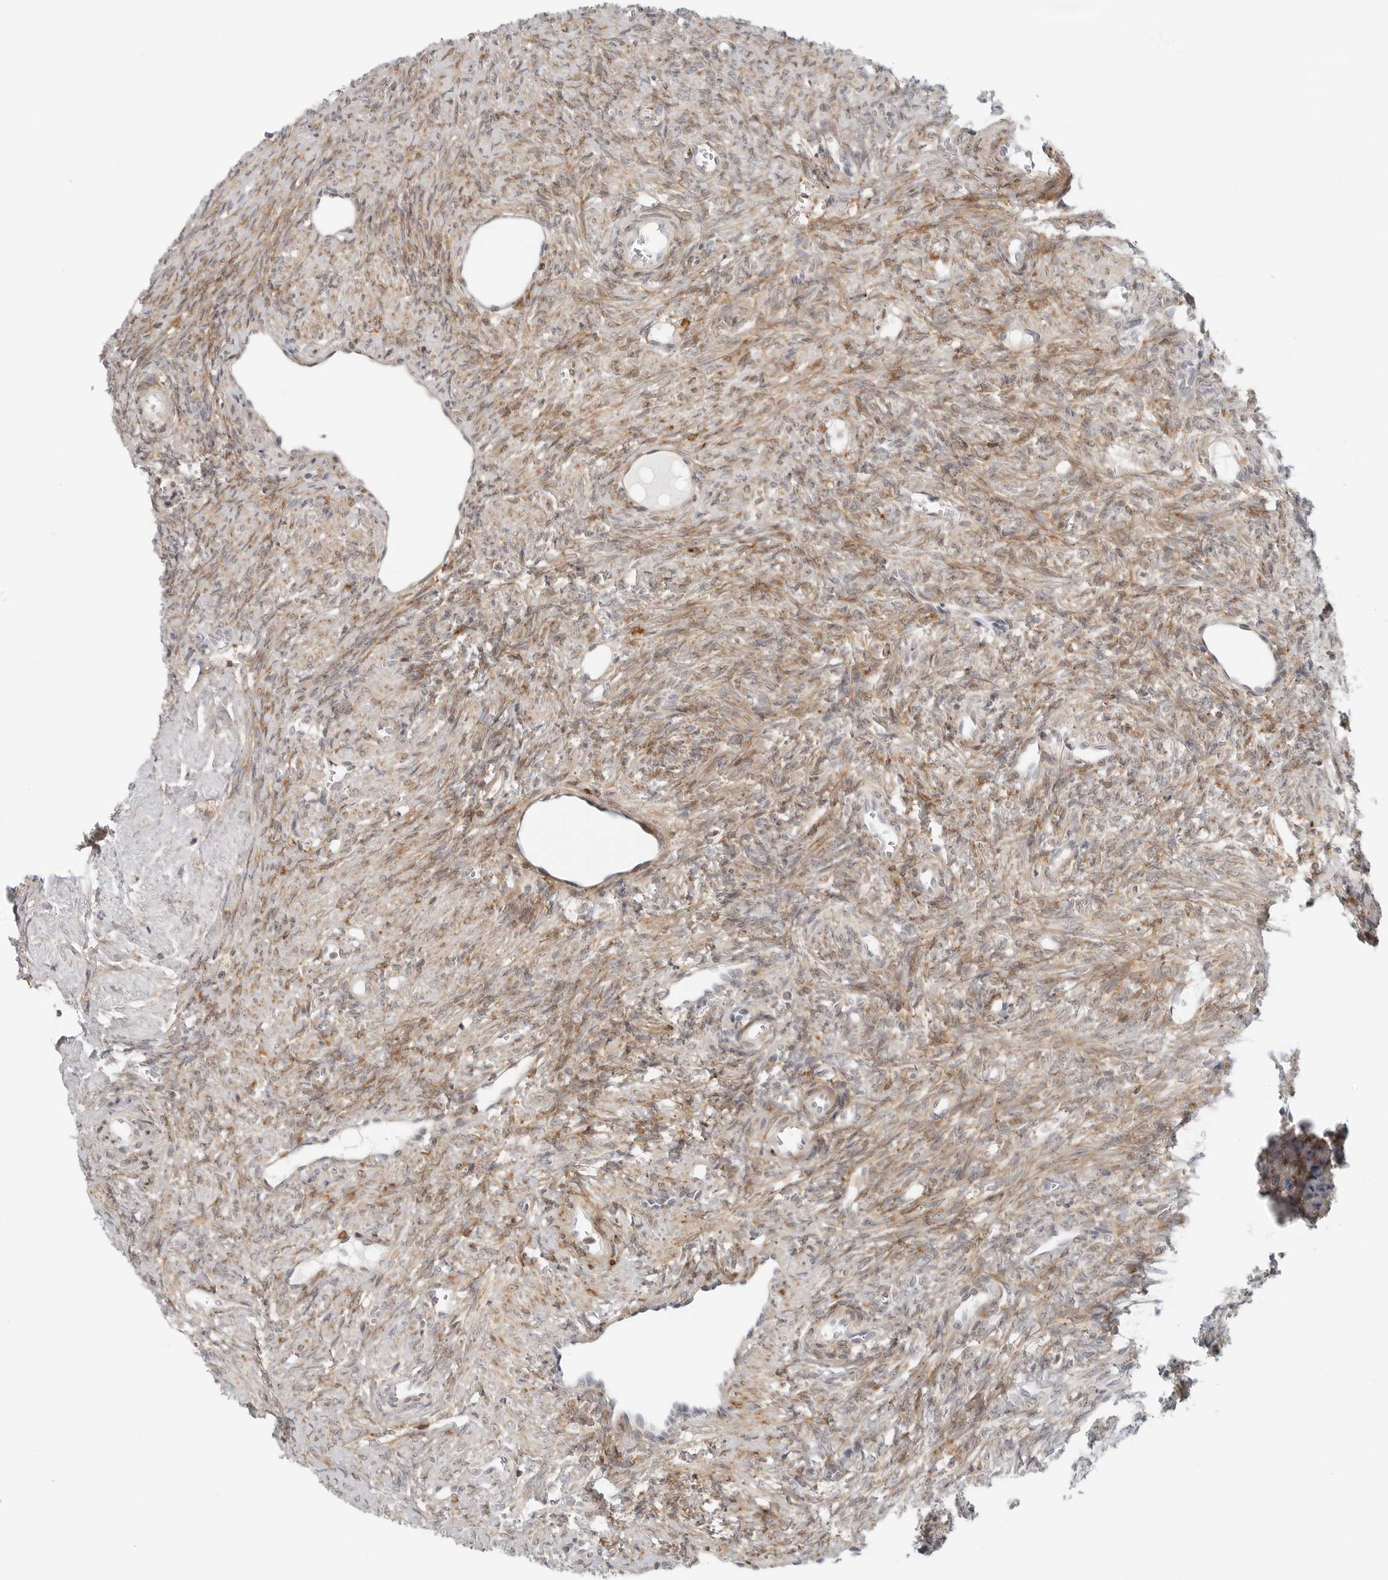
{"staining": {"intensity": "moderate", "quantity": "<25%", "location": "cytoplasmic/membranous"}, "tissue": "ovary", "cell_type": "Ovarian stroma cells", "image_type": "normal", "snomed": [{"axis": "morphology", "description": "Normal tissue, NOS"}, {"axis": "topography", "description": "Ovary"}], "caption": "High-power microscopy captured an immunohistochemistry (IHC) photomicrograph of benign ovary, revealing moderate cytoplasmic/membranous staining in approximately <25% of ovarian stroma cells. The staining is performed using DAB (3,3'-diaminobenzidine) brown chromogen to label protein expression. The nuclei are counter-stained blue using hematoxylin.", "gene": "C1QTNF1", "patient": {"sex": "female", "age": 41}}